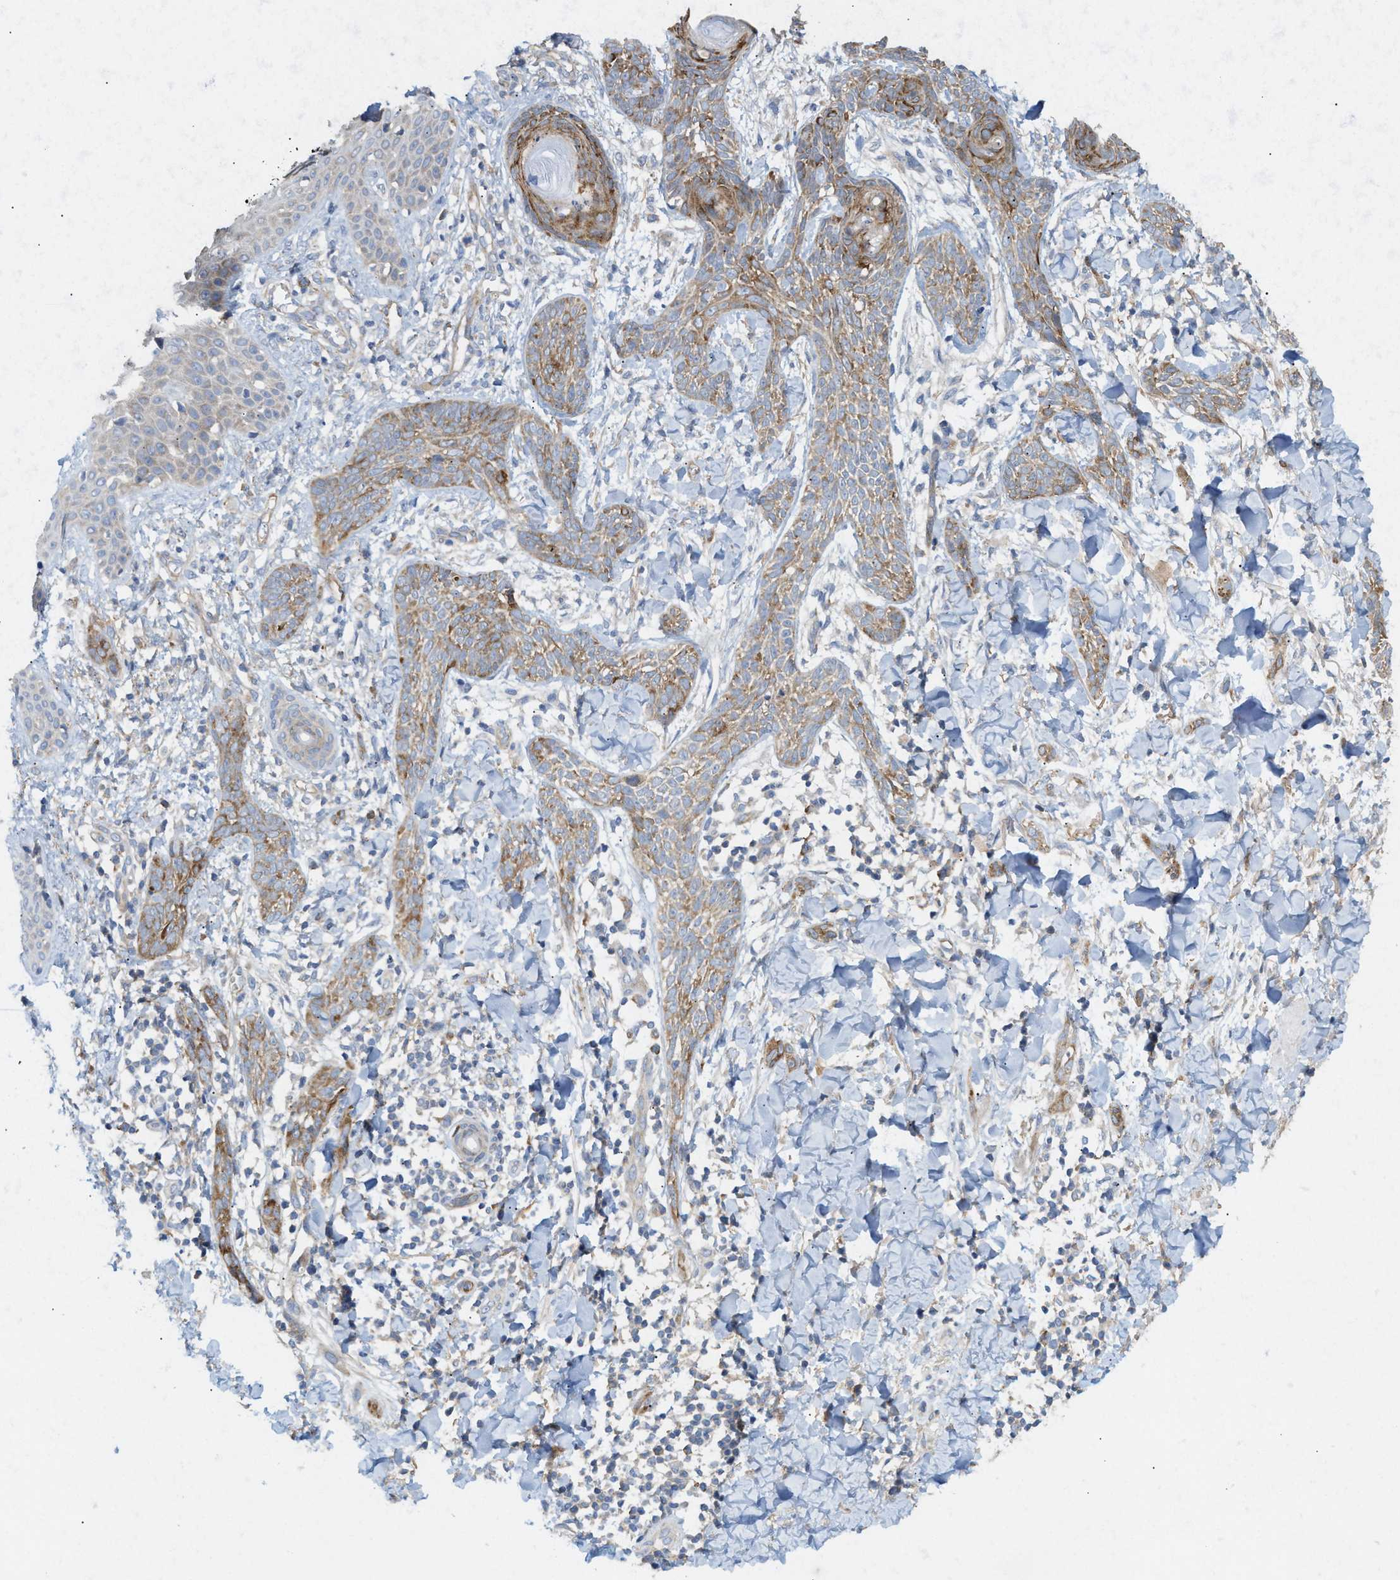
{"staining": {"intensity": "moderate", "quantity": ">75%", "location": "cytoplasmic/membranous"}, "tissue": "skin cancer", "cell_type": "Tumor cells", "image_type": "cancer", "snomed": [{"axis": "morphology", "description": "Basal cell carcinoma"}, {"axis": "topography", "description": "Skin"}], "caption": "This photomicrograph displays IHC staining of skin cancer (basal cell carcinoma), with medium moderate cytoplasmic/membranous staining in about >75% of tumor cells.", "gene": "UBAP2", "patient": {"sex": "female", "age": 59}}